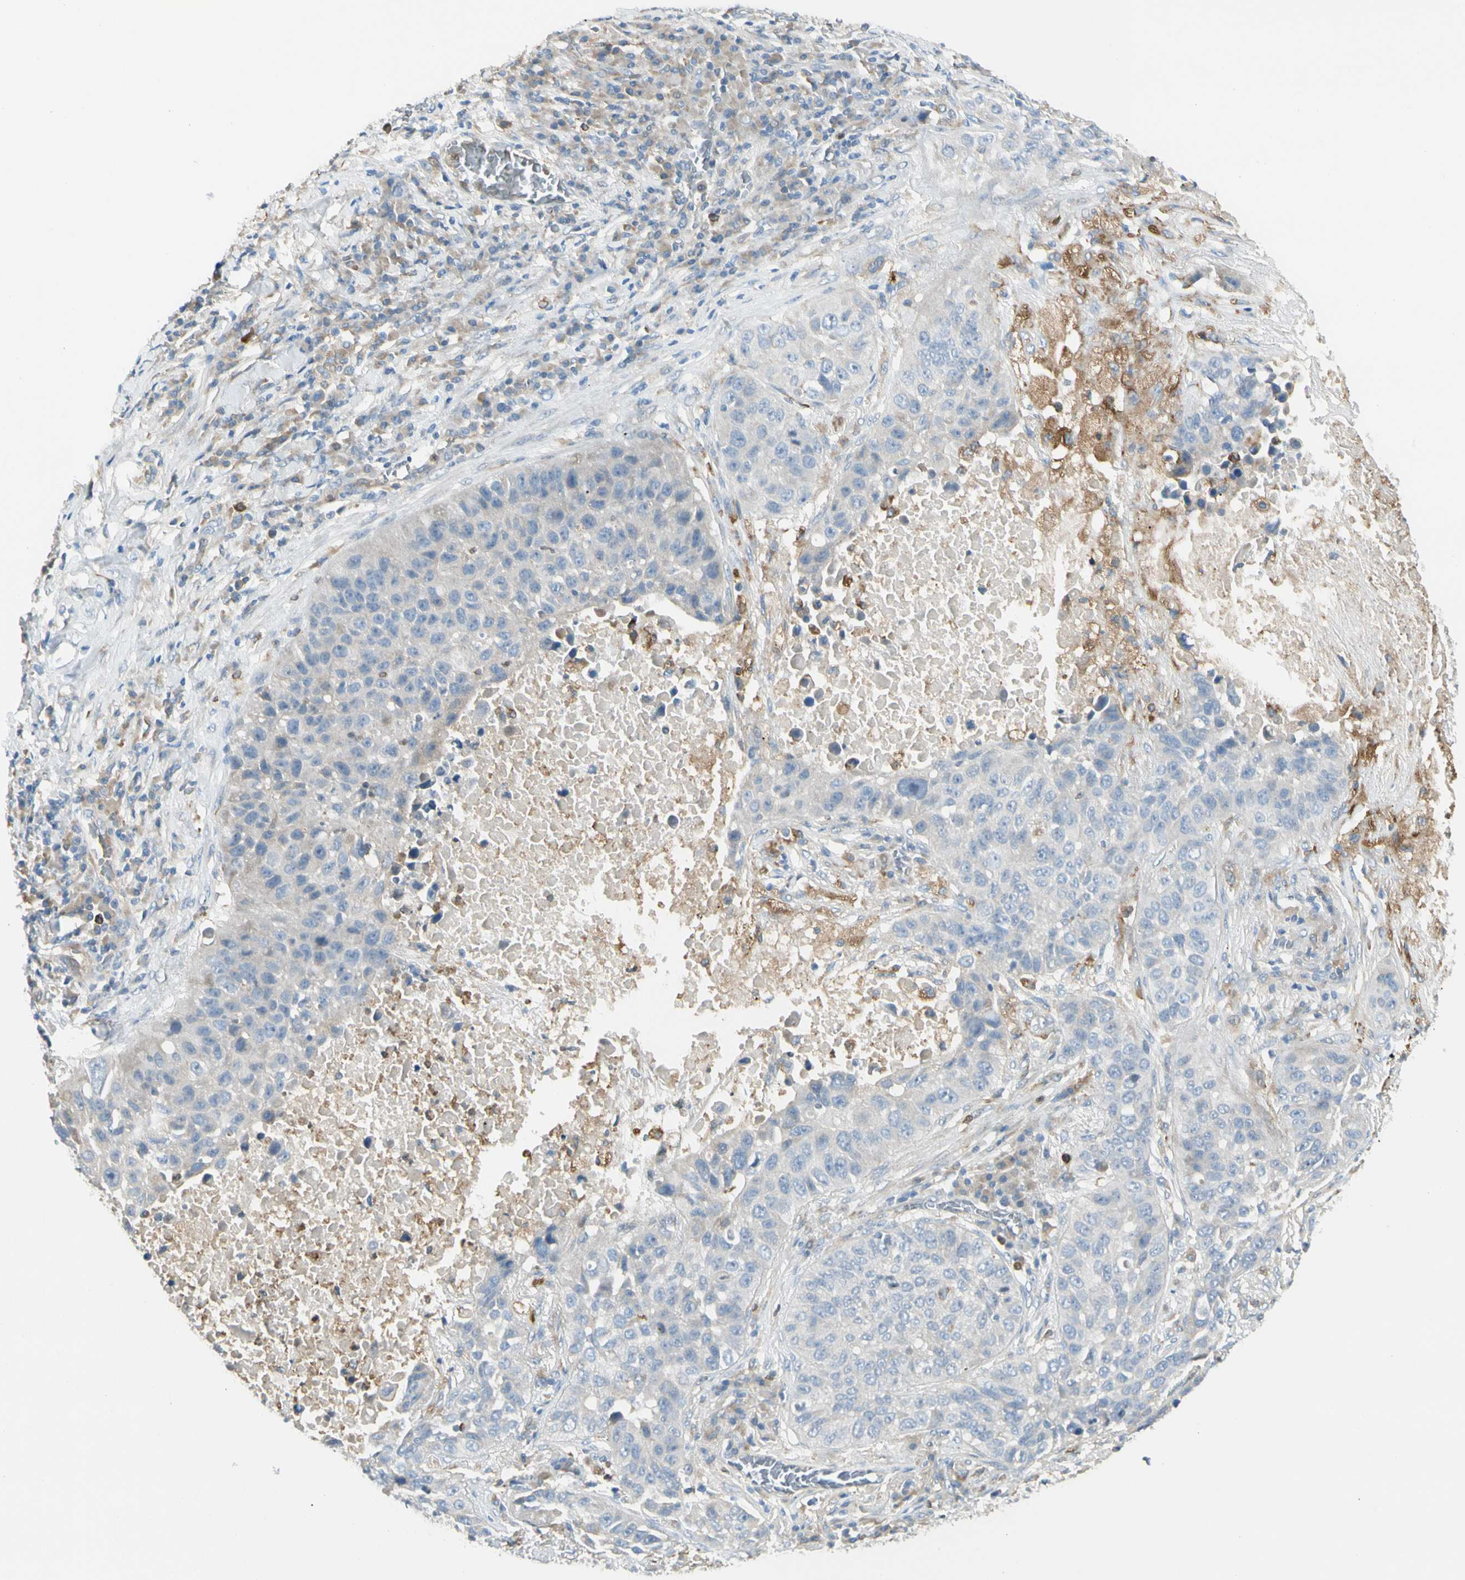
{"staining": {"intensity": "negative", "quantity": "none", "location": "none"}, "tissue": "lung cancer", "cell_type": "Tumor cells", "image_type": "cancer", "snomed": [{"axis": "morphology", "description": "Squamous cell carcinoma, NOS"}, {"axis": "topography", "description": "Lung"}], "caption": "An IHC image of squamous cell carcinoma (lung) is shown. There is no staining in tumor cells of squamous cell carcinoma (lung).", "gene": "LPCAT2", "patient": {"sex": "male", "age": 57}}